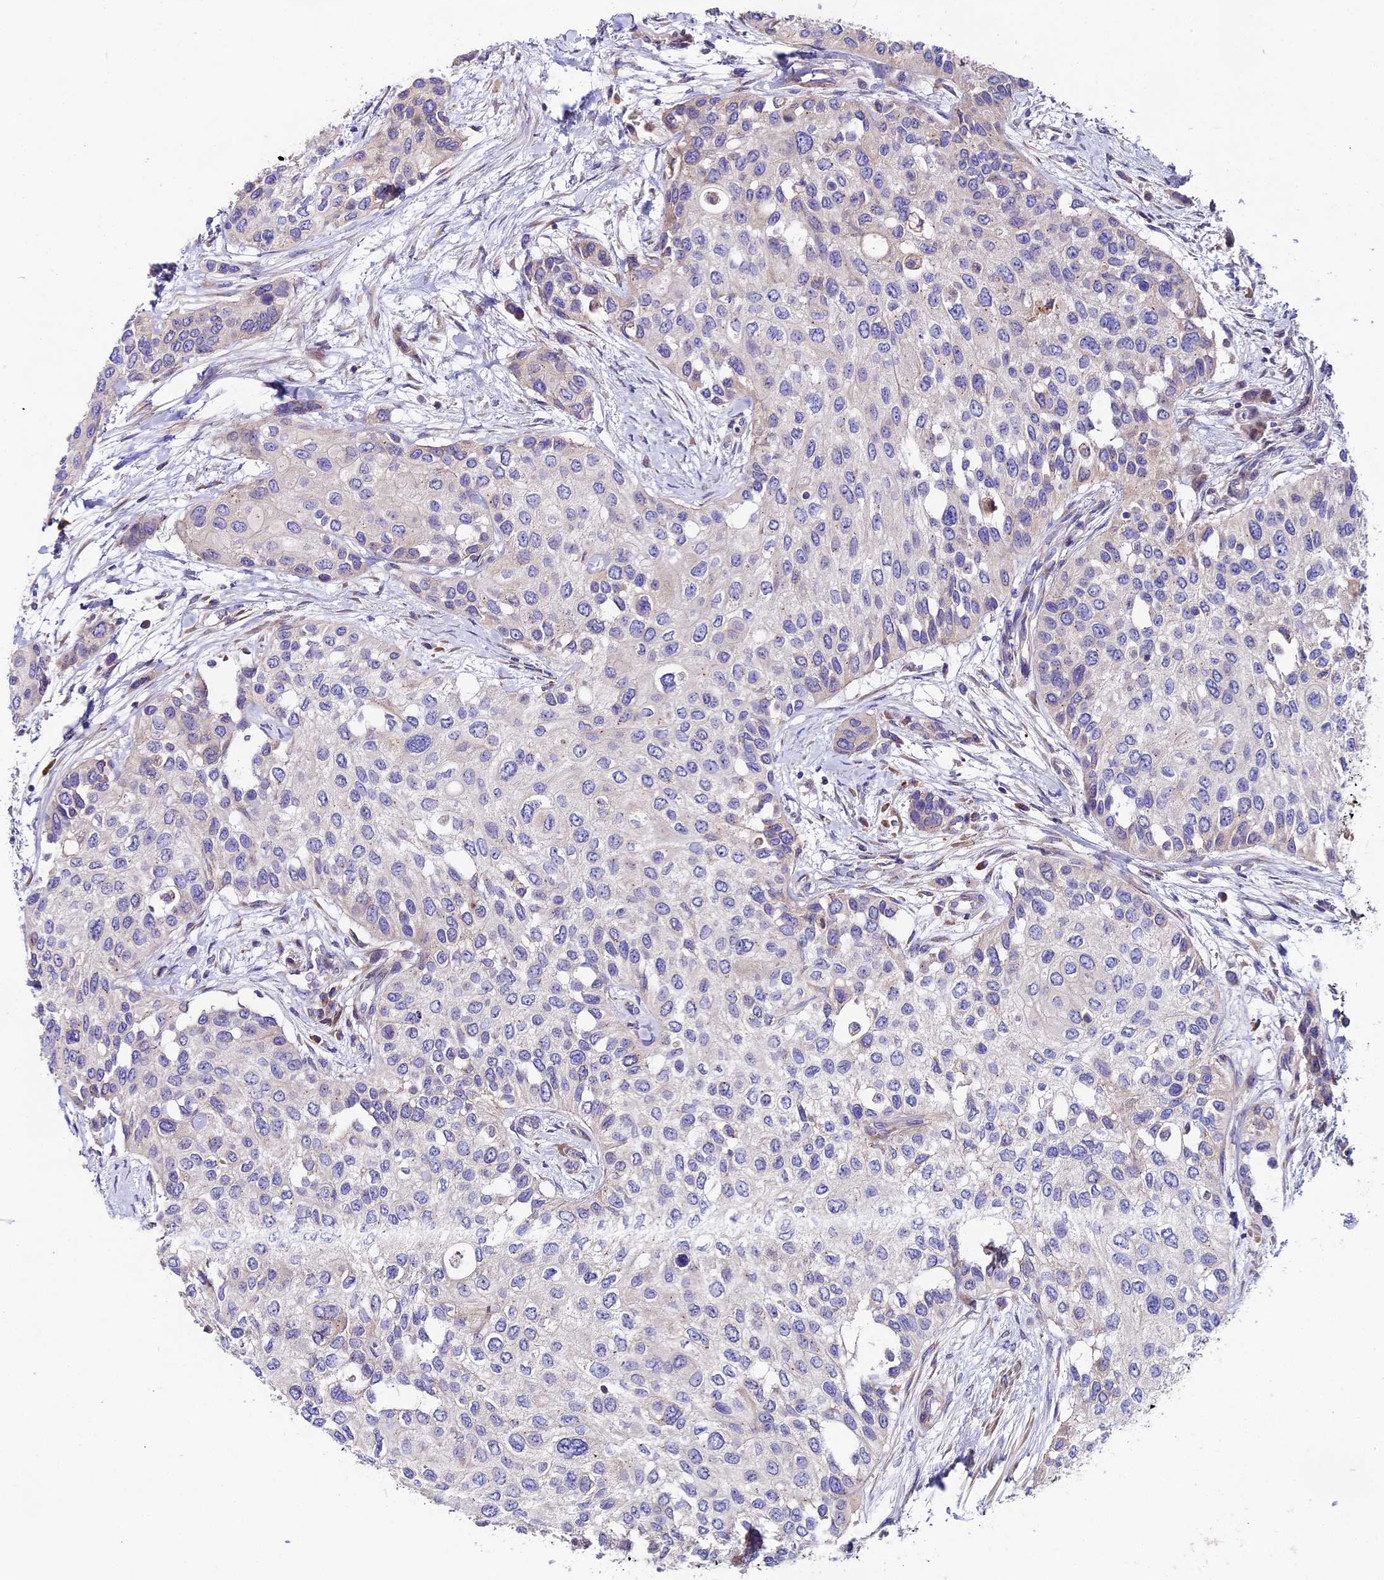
{"staining": {"intensity": "negative", "quantity": "none", "location": "none"}, "tissue": "urothelial cancer", "cell_type": "Tumor cells", "image_type": "cancer", "snomed": [{"axis": "morphology", "description": "Normal tissue, NOS"}, {"axis": "morphology", "description": "Urothelial carcinoma, High grade"}, {"axis": "topography", "description": "Vascular tissue"}, {"axis": "topography", "description": "Urinary bladder"}], "caption": "High-grade urothelial carcinoma was stained to show a protein in brown. There is no significant staining in tumor cells.", "gene": "PIGU", "patient": {"sex": "female", "age": 56}}